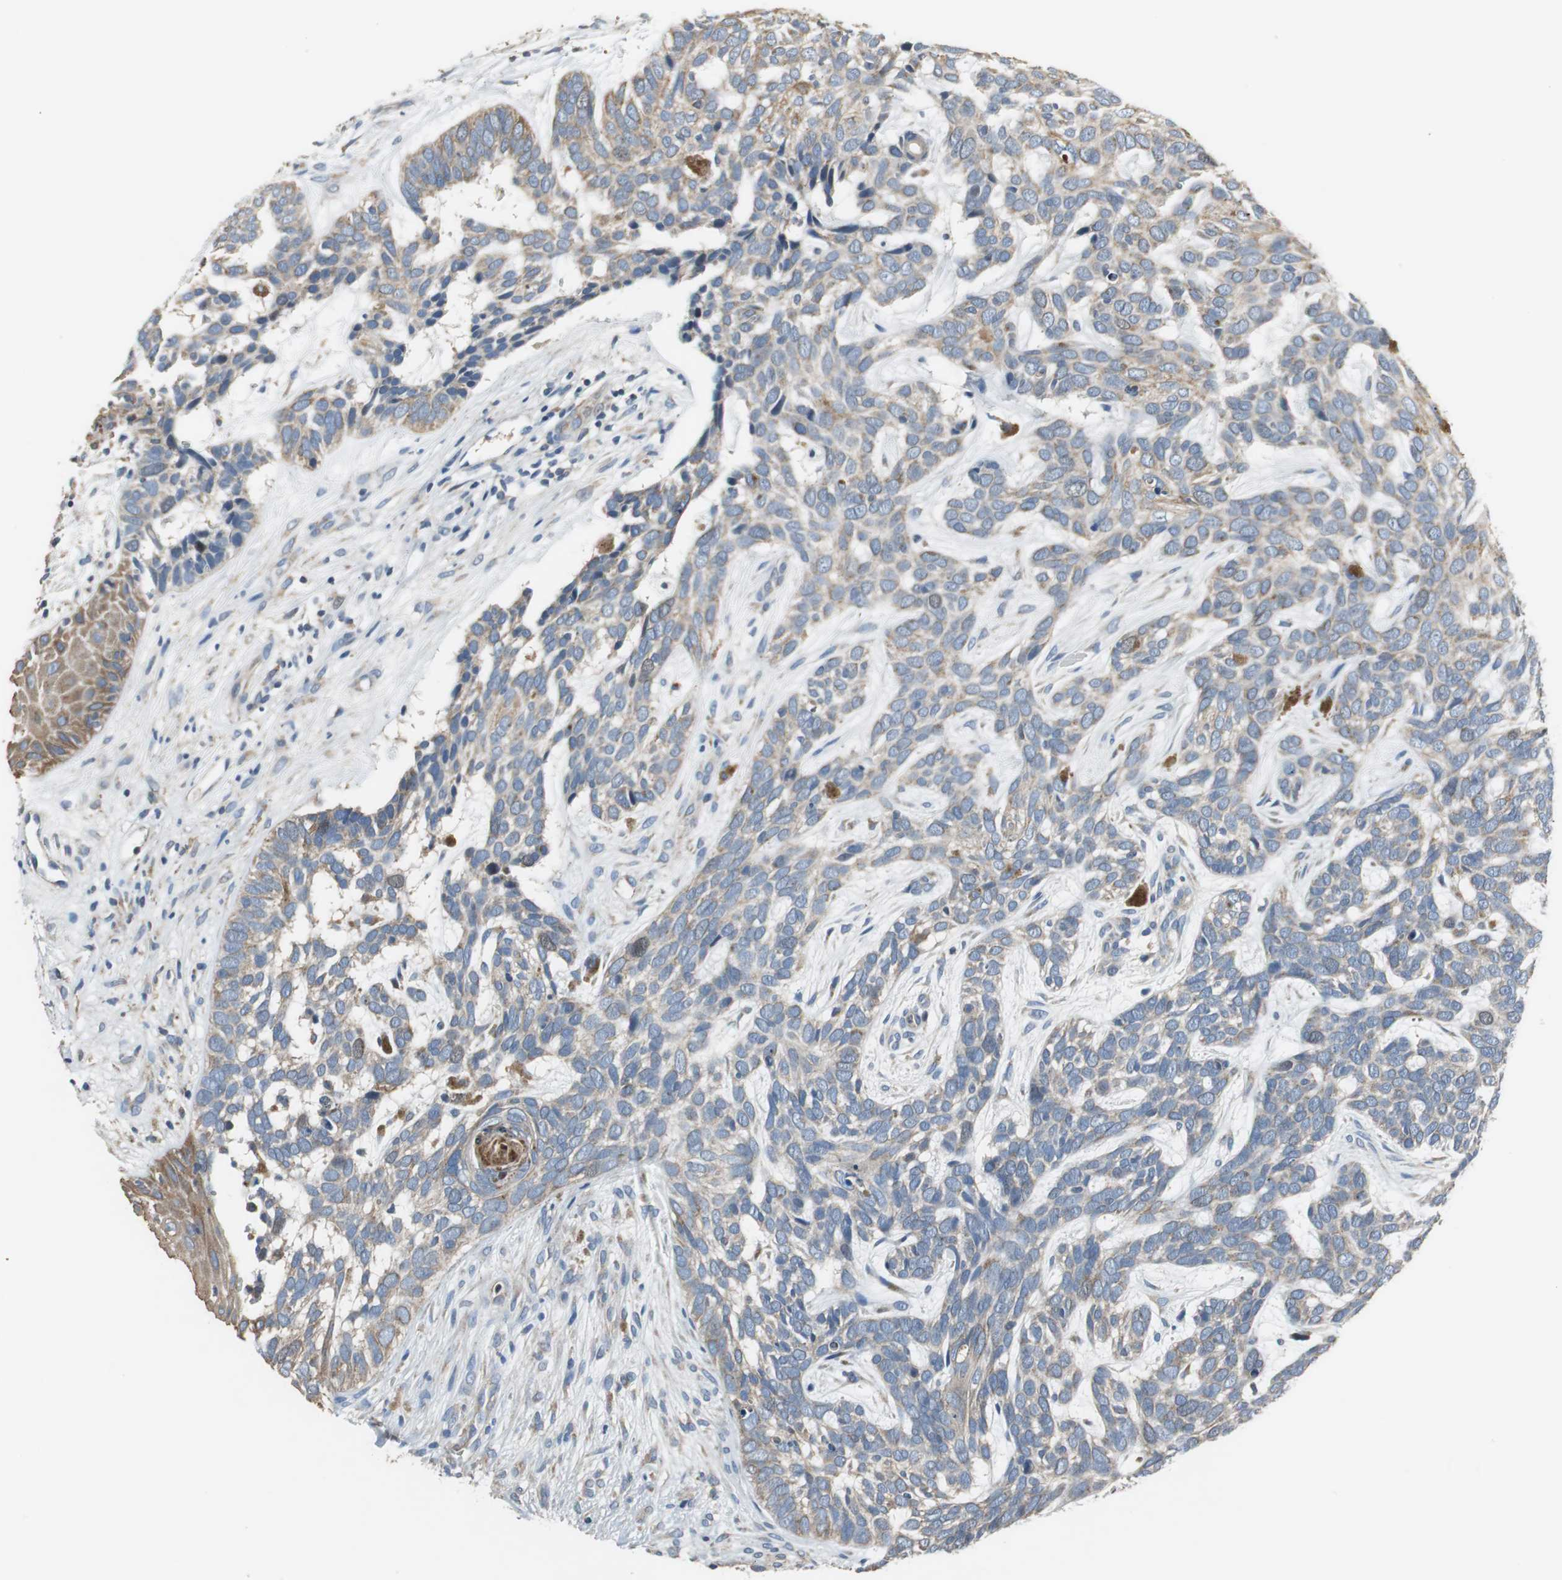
{"staining": {"intensity": "moderate", "quantity": "25%-75%", "location": "cytoplasmic/membranous"}, "tissue": "skin cancer", "cell_type": "Tumor cells", "image_type": "cancer", "snomed": [{"axis": "morphology", "description": "Basal cell carcinoma"}, {"axis": "topography", "description": "Skin"}], "caption": "This histopathology image shows IHC staining of human skin basal cell carcinoma, with medium moderate cytoplasmic/membranous staining in approximately 25%-75% of tumor cells.", "gene": "PI4KB", "patient": {"sex": "male", "age": 87}}